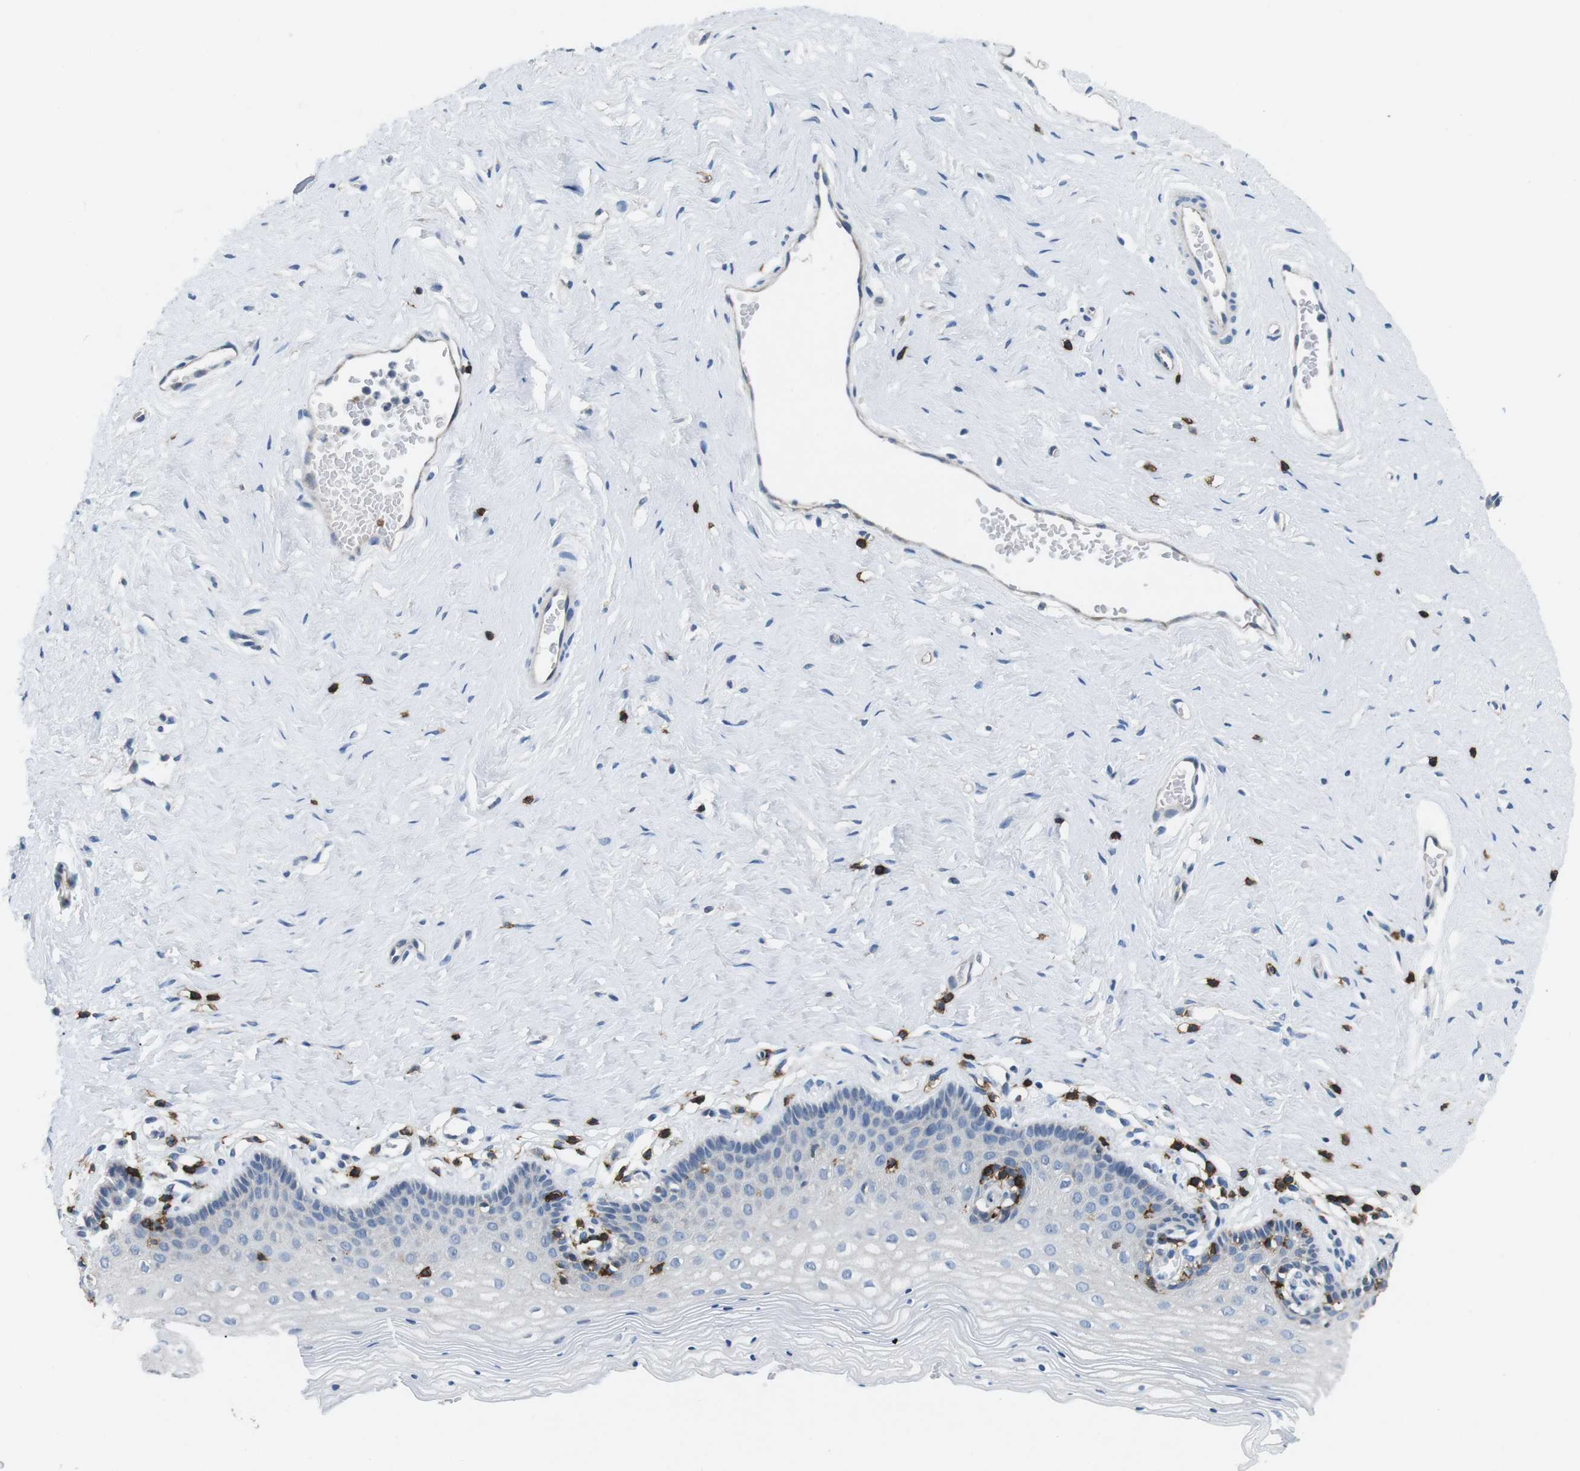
{"staining": {"intensity": "negative", "quantity": "none", "location": "none"}, "tissue": "vagina", "cell_type": "Squamous epithelial cells", "image_type": "normal", "snomed": [{"axis": "morphology", "description": "Normal tissue, NOS"}, {"axis": "topography", "description": "Vagina"}], "caption": "Image shows no significant protein expression in squamous epithelial cells of benign vagina. Nuclei are stained in blue.", "gene": "CD6", "patient": {"sex": "female", "age": 32}}